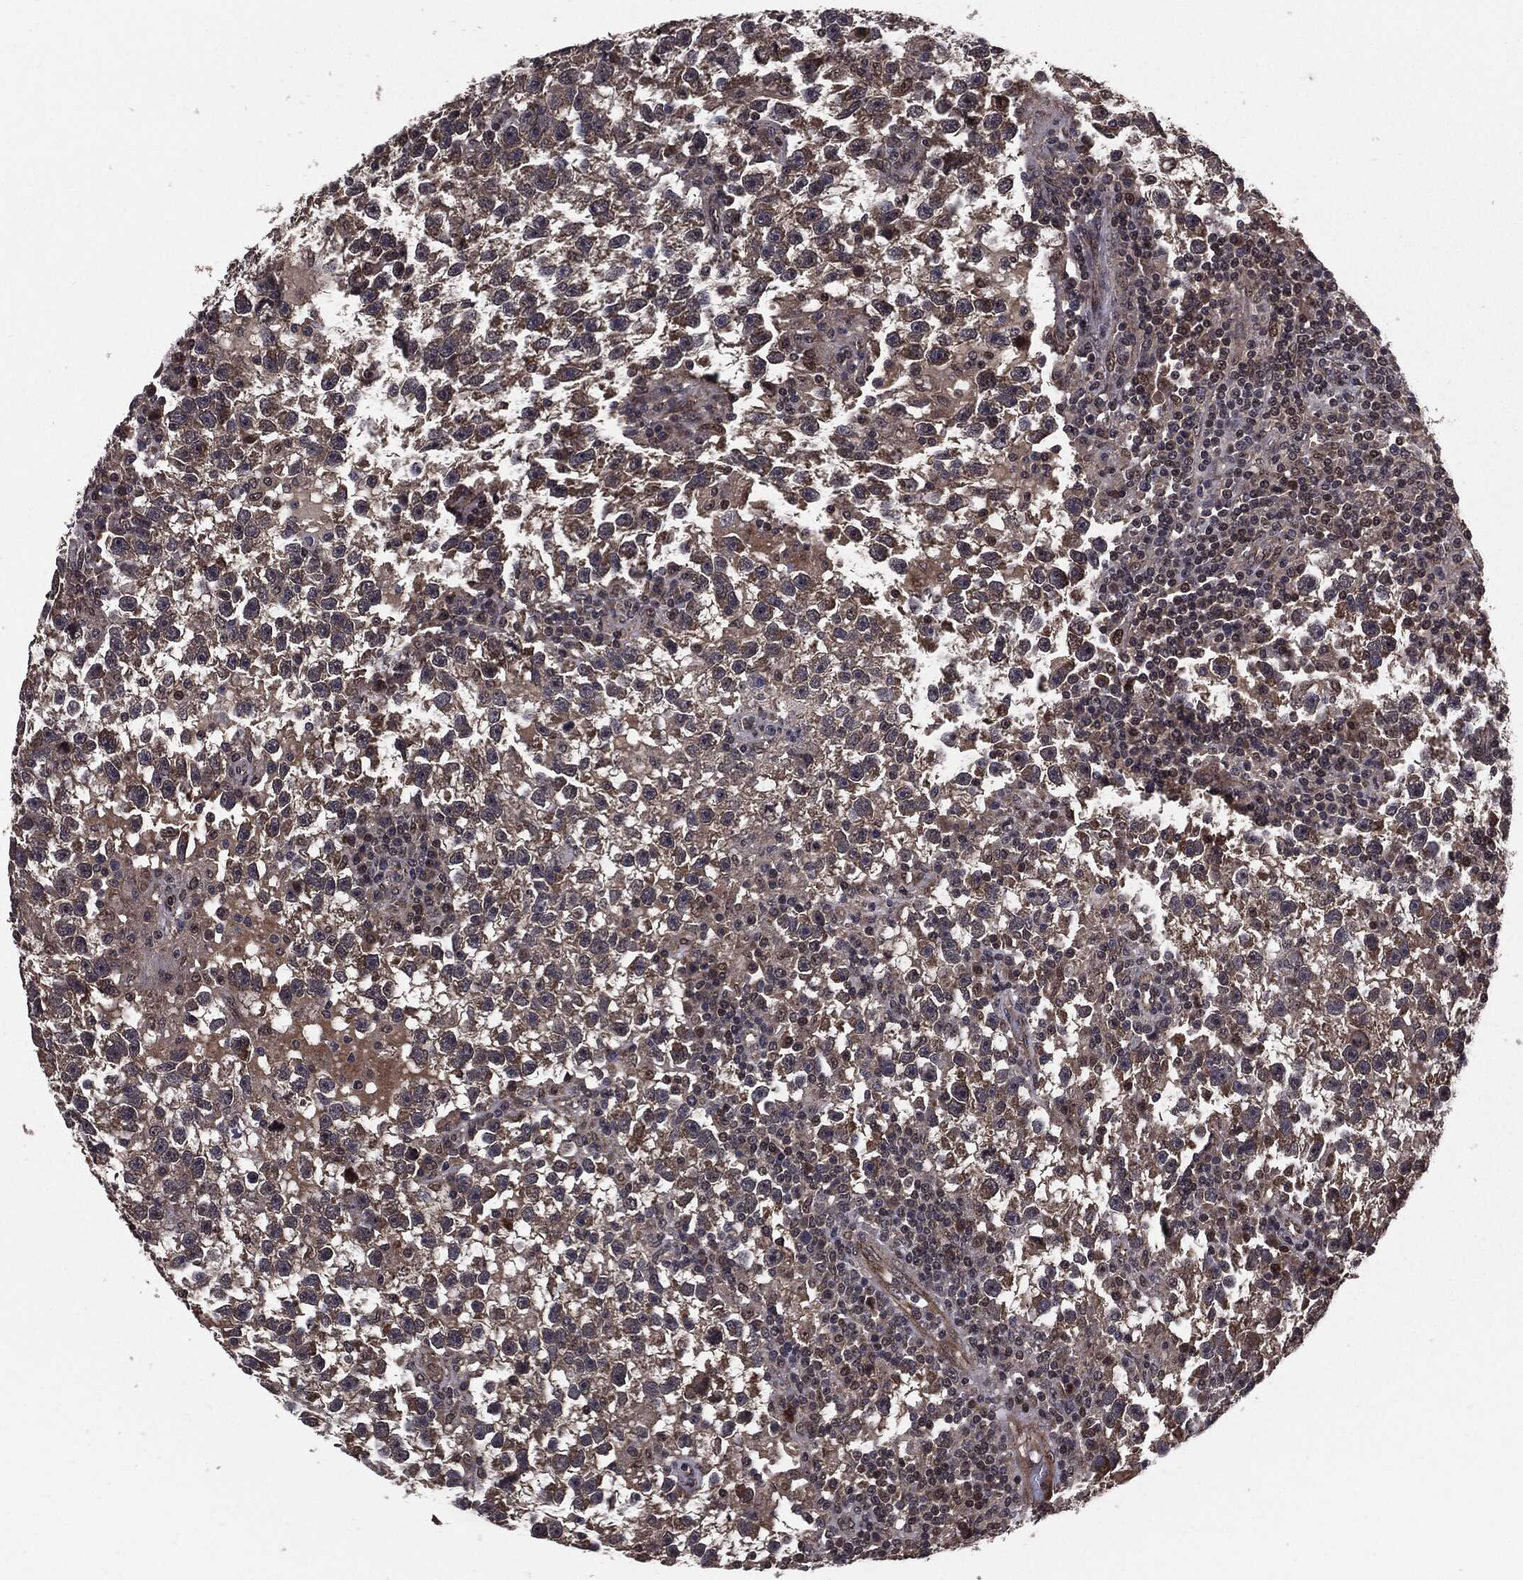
{"staining": {"intensity": "negative", "quantity": "none", "location": "none"}, "tissue": "testis cancer", "cell_type": "Tumor cells", "image_type": "cancer", "snomed": [{"axis": "morphology", "description": "Seminoma, NOS"}, {"axis": "topography", "description": "Testis"}], "caption": "A high-resolution photomicrograph shows IHC staining of testis cancer (seminoma), which displays no significant expression in tumor cells. (DAB (3,3'-diaminobenzidine) IHC, high magnification).", "gene": "PTPA", "patient": {"sex": "male", "age": 47}}